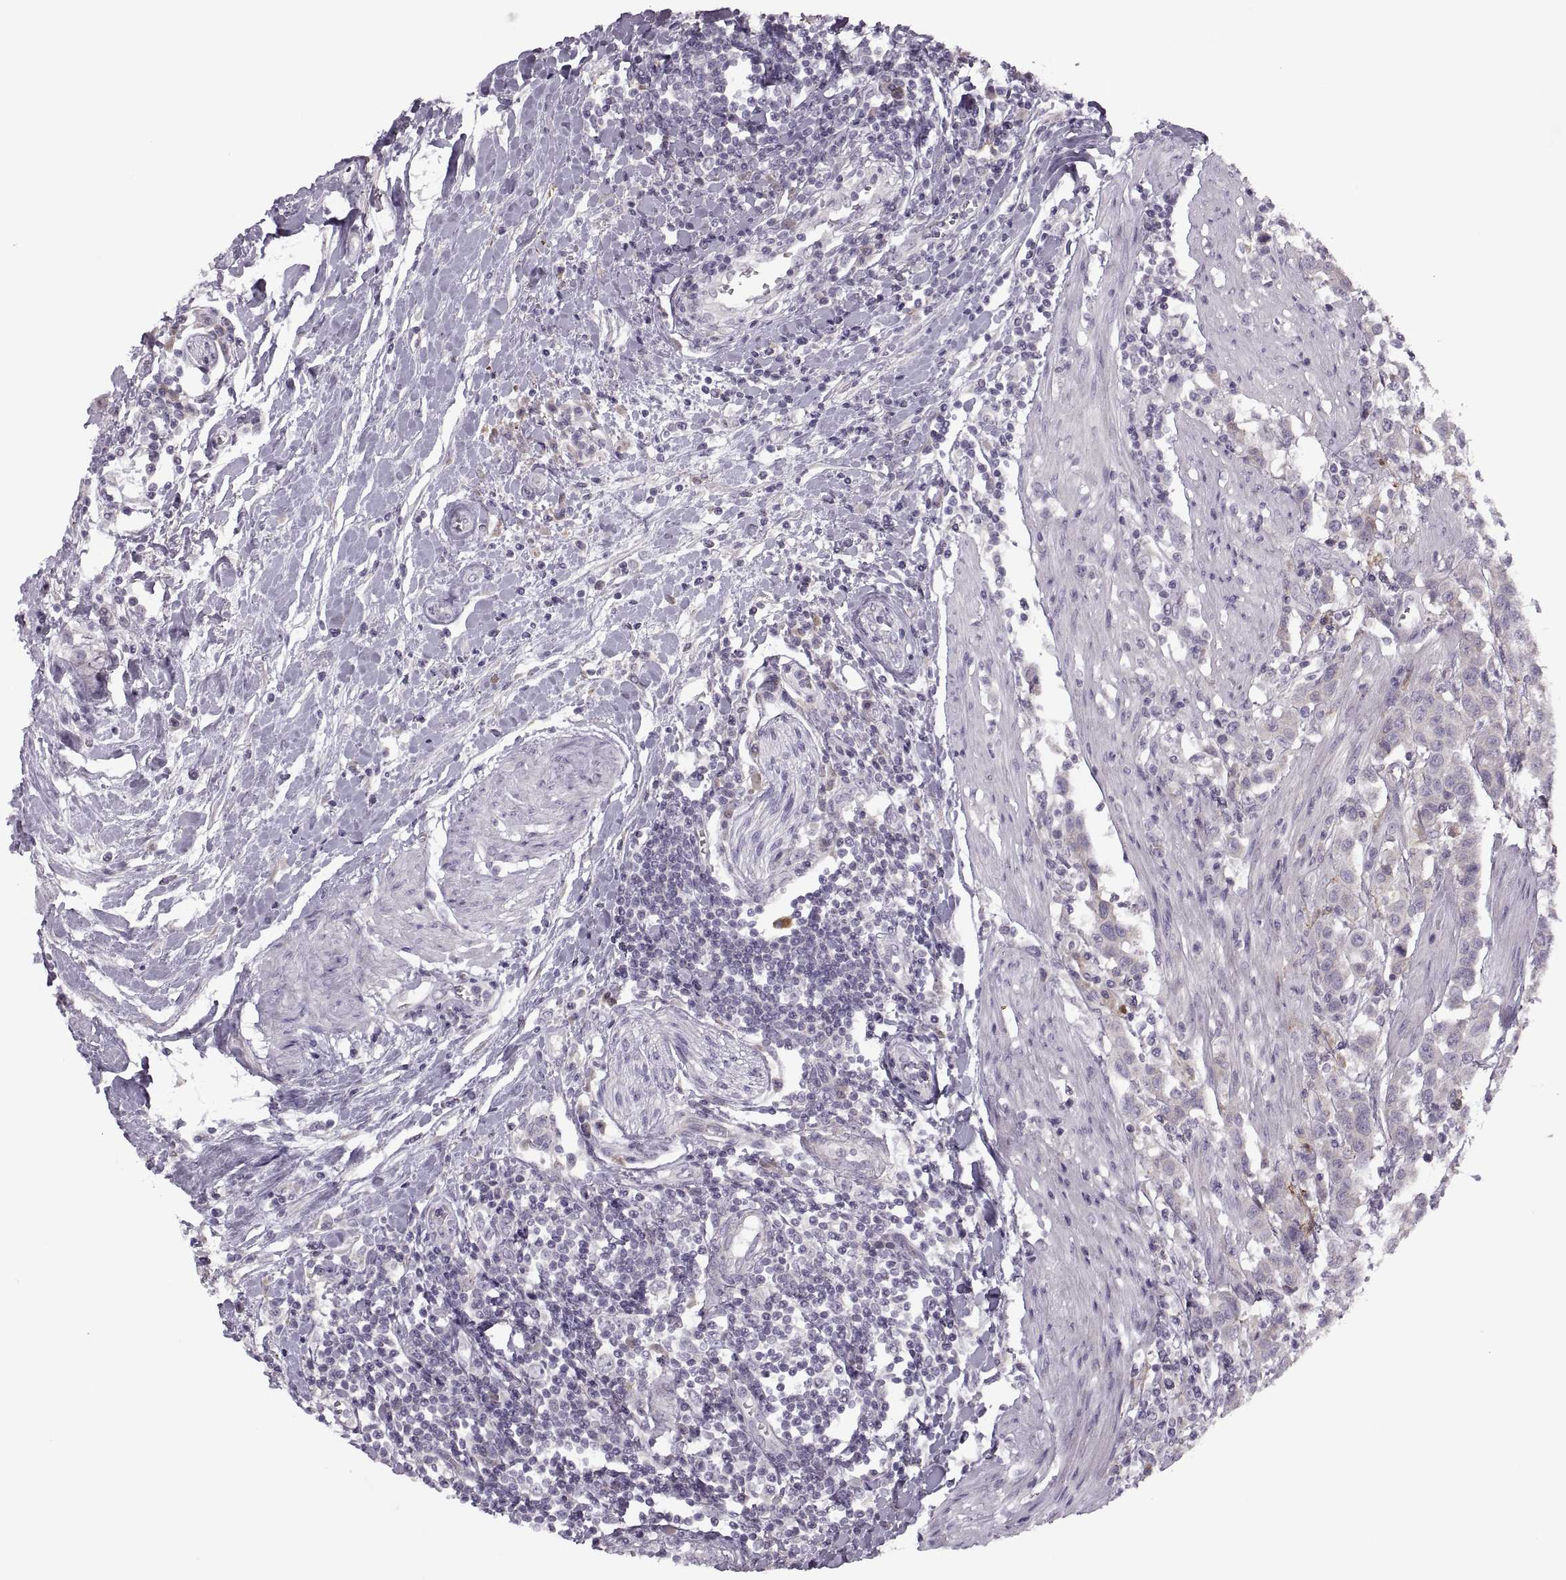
{"staining": {"intensity": "negative", "quantity": "none", "location": "none"}, "tissue": "urothelial cancer", "cell_type": "Tumor cells", "image_type": "cancer", "snomed": [{"axis": "morphology", "description": "Urothelial carcinoma, High grade"}, {"axis": "topography", "description": "Urinary bladder"}], "caption": "Tumor cells are negative for protein expression in human urothelial cancer.", "gene": "H2AP", "patient": {"sex": "female", "age": 58}}